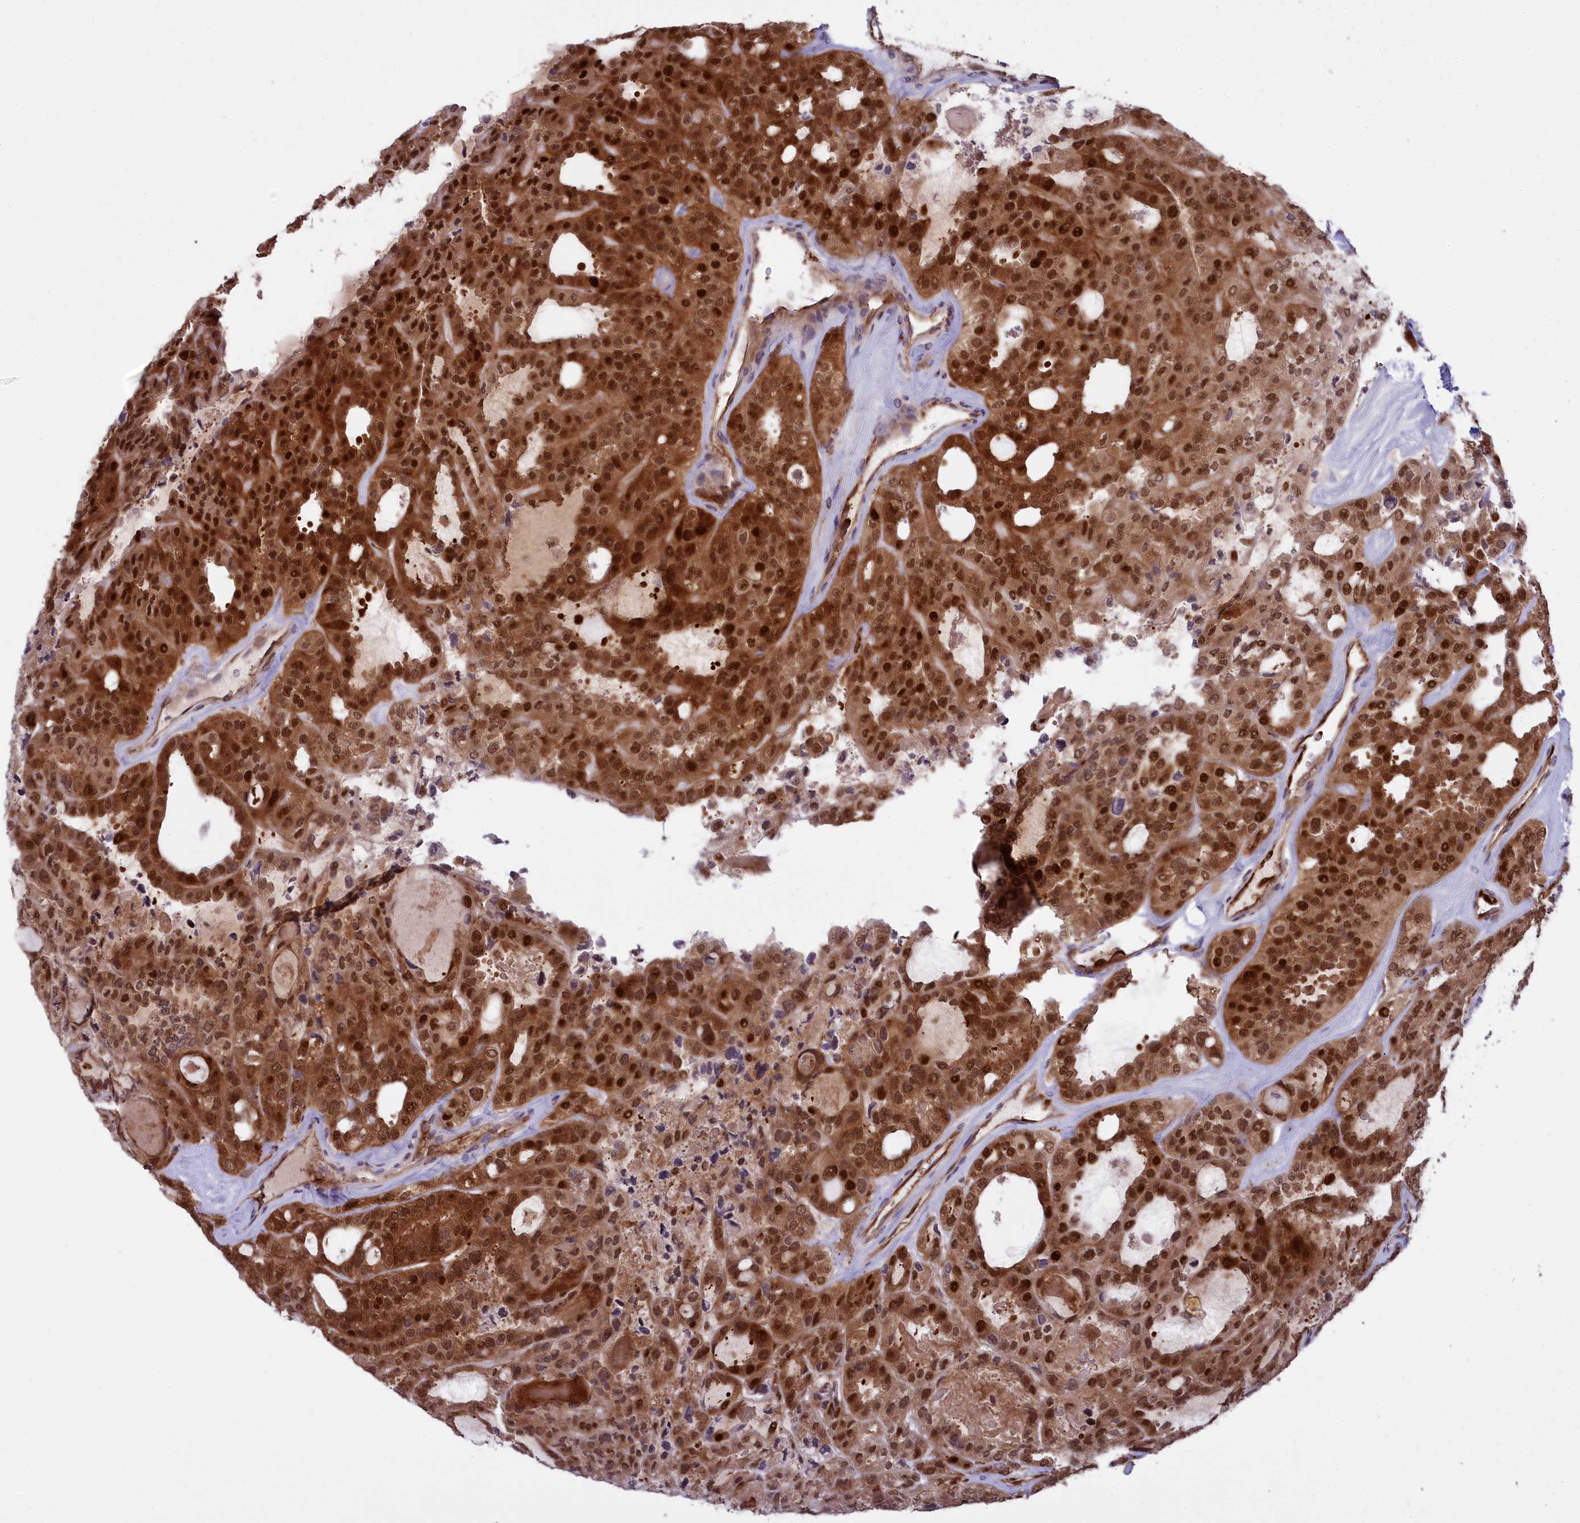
{"staining": {"intensity": "moderate", "quantity": ">75%", "location": "cytoplasmic/membranous,nuclear"}, "tissue": "thyroid cancer", "cell_type": "Tumor cells", "image_type": "cancer", "snomed": [{"axis": "morphology", "description": "Follicular adenoma carcinoma, NOS"}, {"axis": "topography", "description": "Thyroid gland"}], "caption": "Protein expression analysis of thyroid cancer exhibits moderate cytoplasmic/membranous and nuclear expression in about >75% of tumor cells.", "gene": "MAN2B1", "patient": {"sex": "male", "age": 75}}